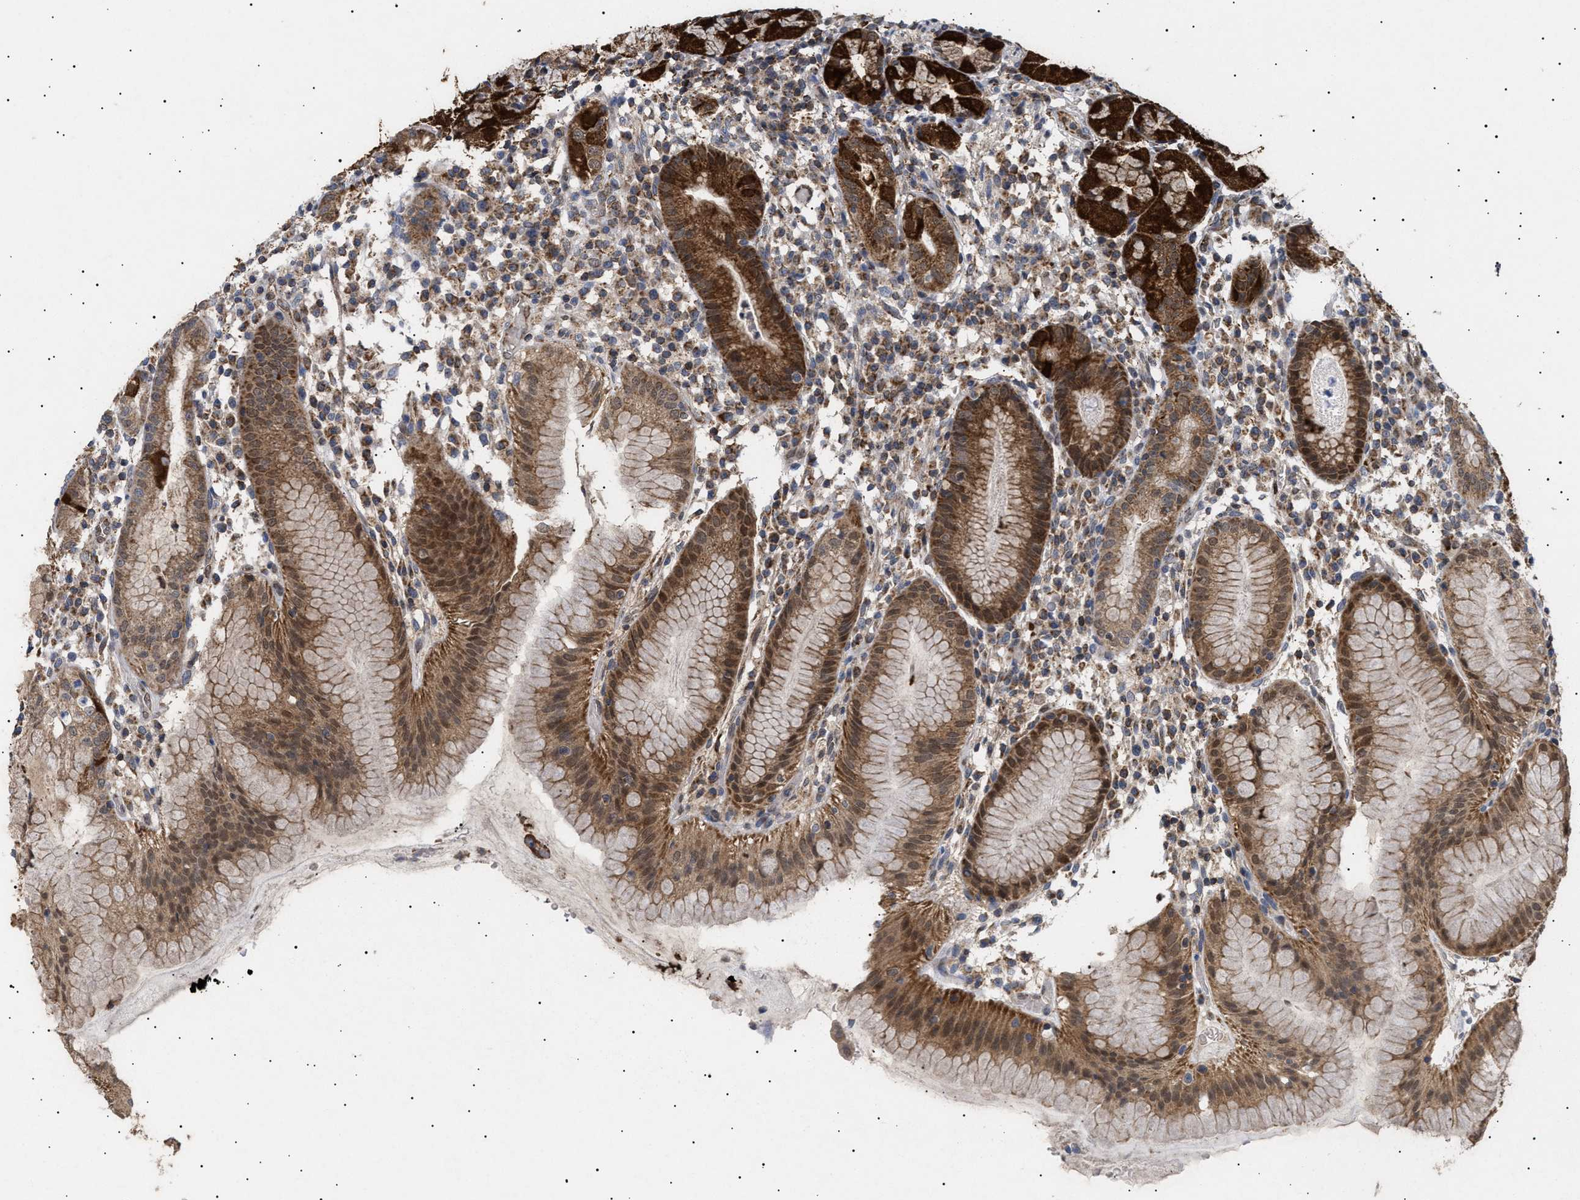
{"staining": {"intensity": "strong", "quantity": "25%-75%", "location": "cytoplasmic/membranous"}, "tissue": "stomach", "cell_type": "Glandular cells", "image_type": "normal", "snomed": [{"axis": "morphology", "description": "Normal tissue, NOS"}, {"axis": "topography", "description": "Stomach"}, {"axis": "topography", "description": "Stomach, lower"}], "caption": "IHC (DAB (3,3'-diaminobenzidine)) staining of unremarkable stomach reveals strong cytoplasmic/membranous protein expression in about 25%-75% of glandular cells.", "gene": "SIRT5", "patient": {"sex": "female", "age": 75}}